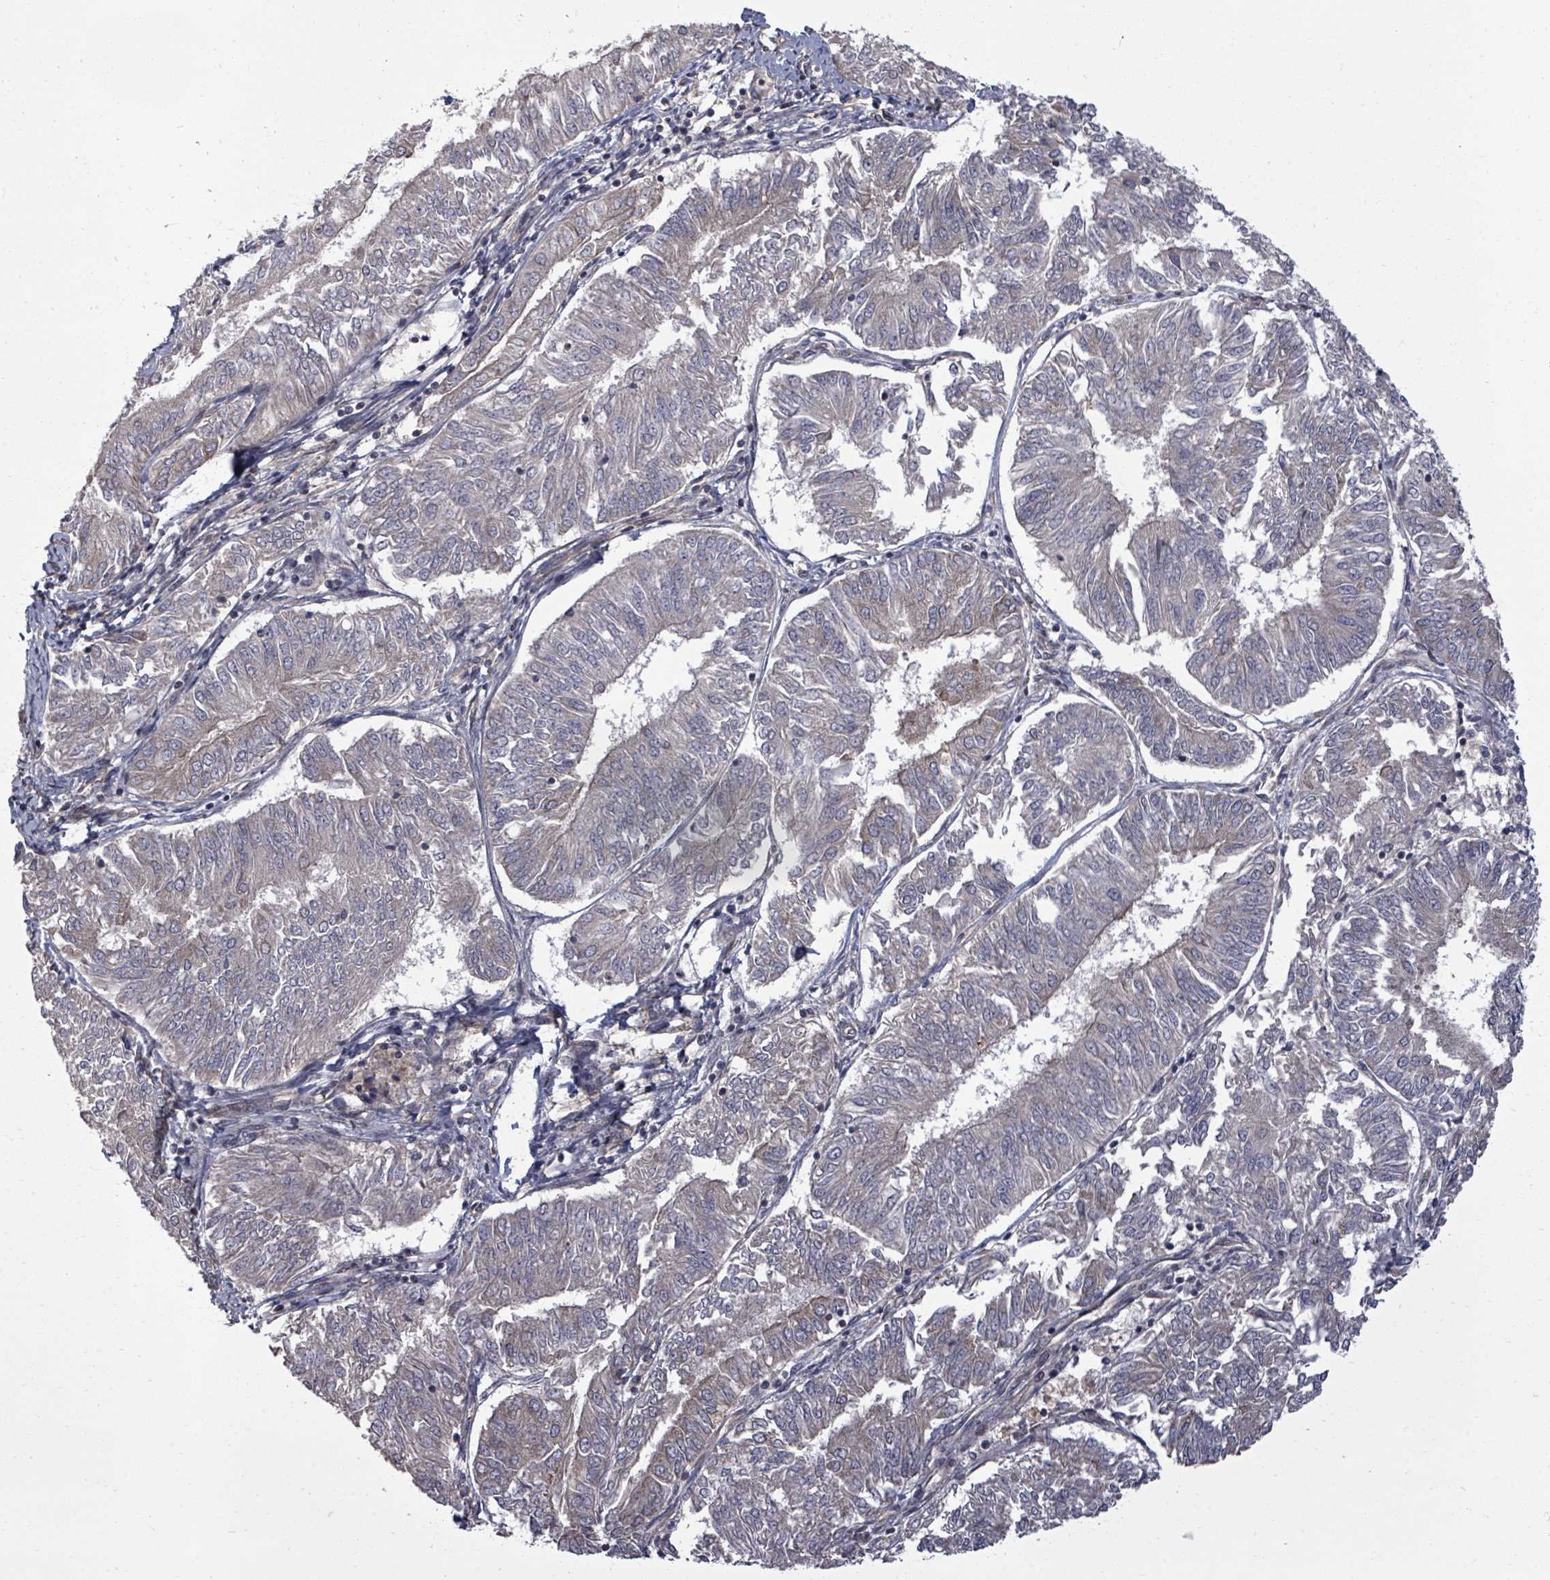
{"staining": {"intensity": "weak", "quantity": "<25%", "location": "cytoplasmic/membranous"}, "tissue": "endometrial cancer", "cell_type": "Tumor cells", "image_type": "cancer", "snomed": [{"axis": "morphology", "description": "Adenocarcinoma, NOS"}, {"axis": "topography", "description": "Endometrium"}], "caption": "This is an IHC photomicrograph of human adenocarcinoma (endometrial). There is no expression in tumor cells.", "gene": "KRTAP27-1", "patient": {"sex": "female", "age": 58}}